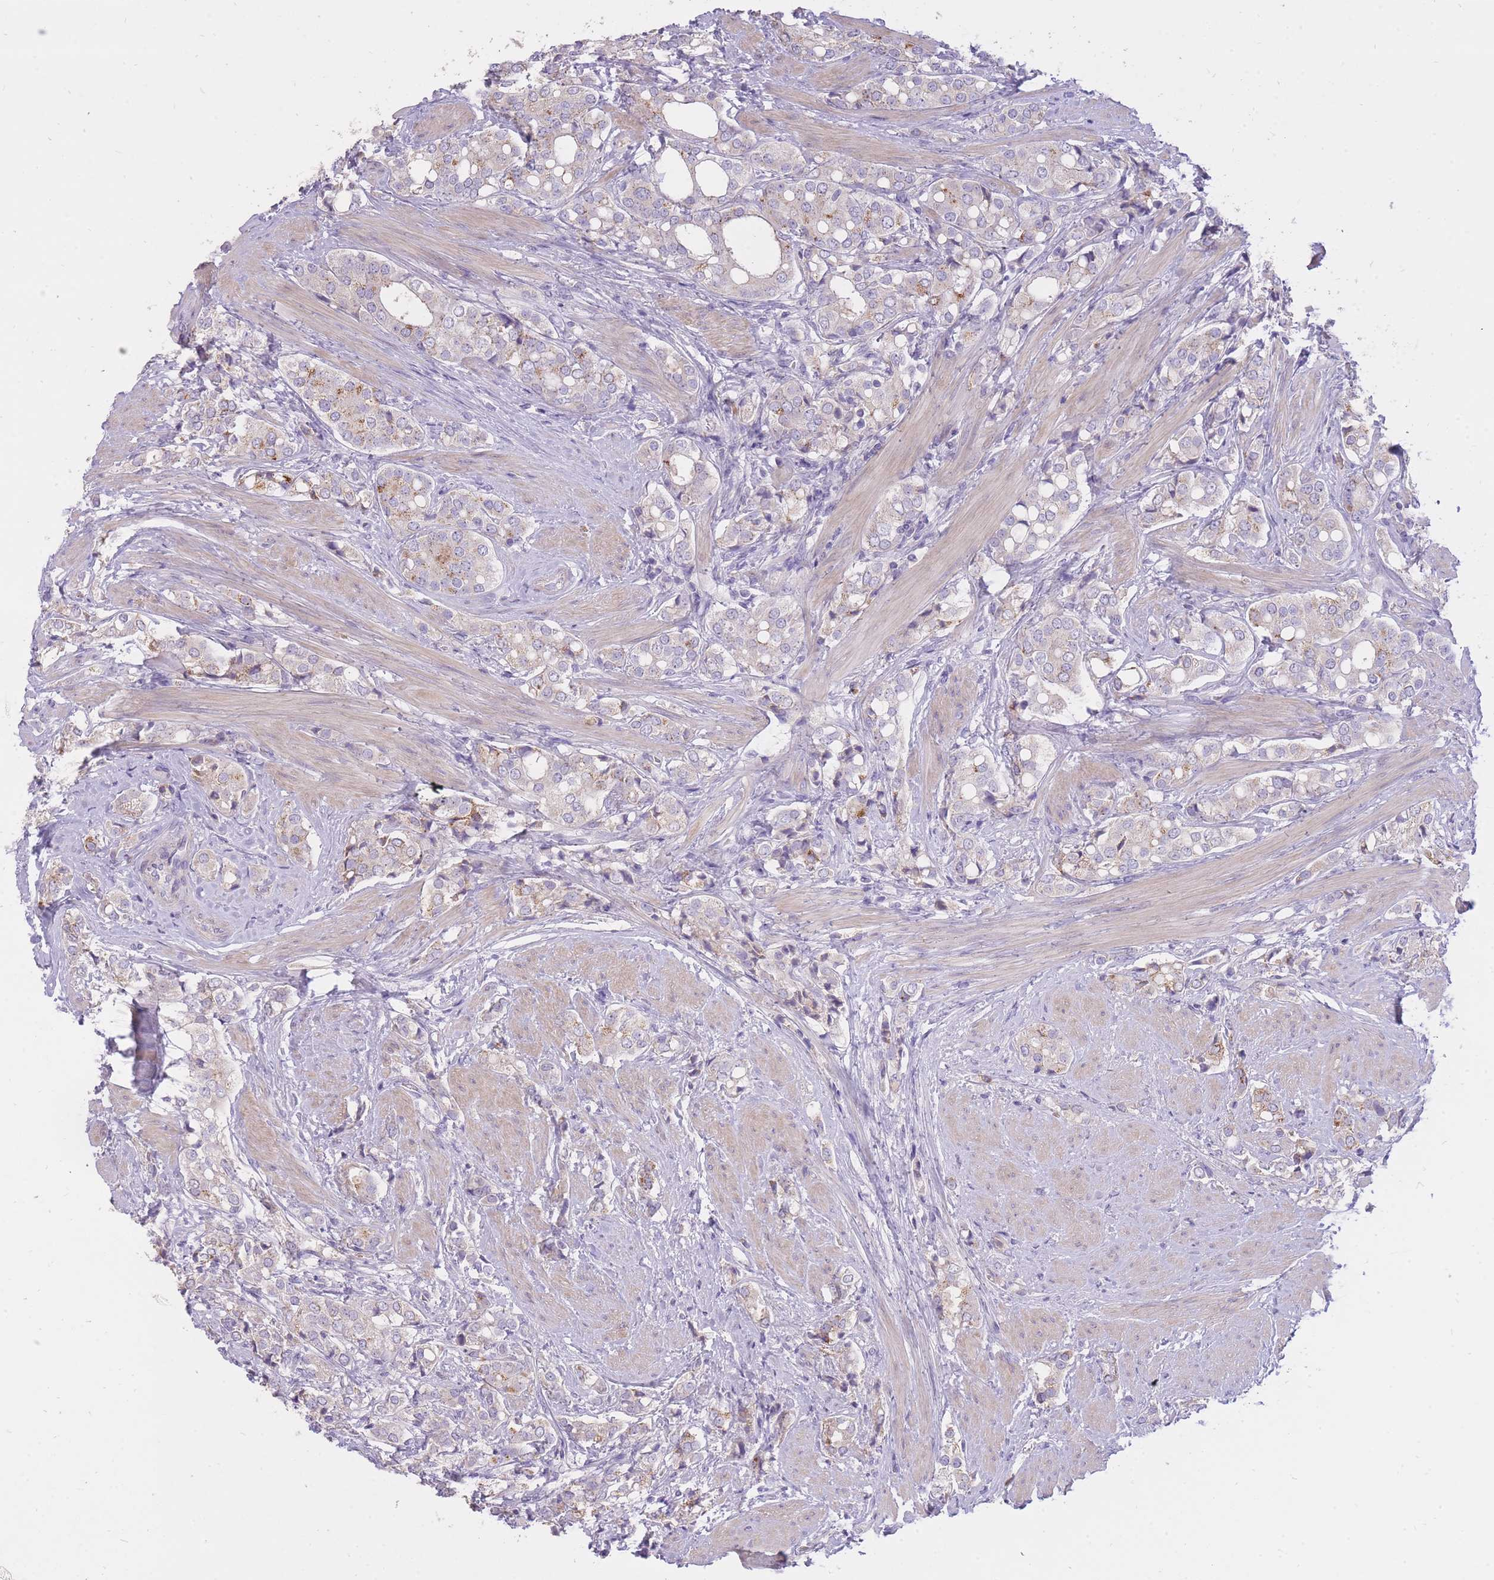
{"staining": {"intensity": "moderate", "quantity": "<25%", "location": "cytoplasmic/membranous"}, "tissue": "prostate cancer", "cell_type": "Tumor cells", "image_type": "cancer", "snomed": [{"axis": "morphology", "description": "Adenocarcinoma, High grade"}, {"axis": "topography", "description": "Prostate"}], "caption": "Prostate adenocarcinoma (high-grade) stained with immunohistochemistry (IHC) reveals moderate cytoplasmic/membranous positivity in approximately <25% of tumor cells. Using DAB (brown) and hematoxylin (blue) stains, captured at high magnification using brightfield microscopy.", "gene": "FRG2C", "patient": {"sex": "male", "age": 71}}